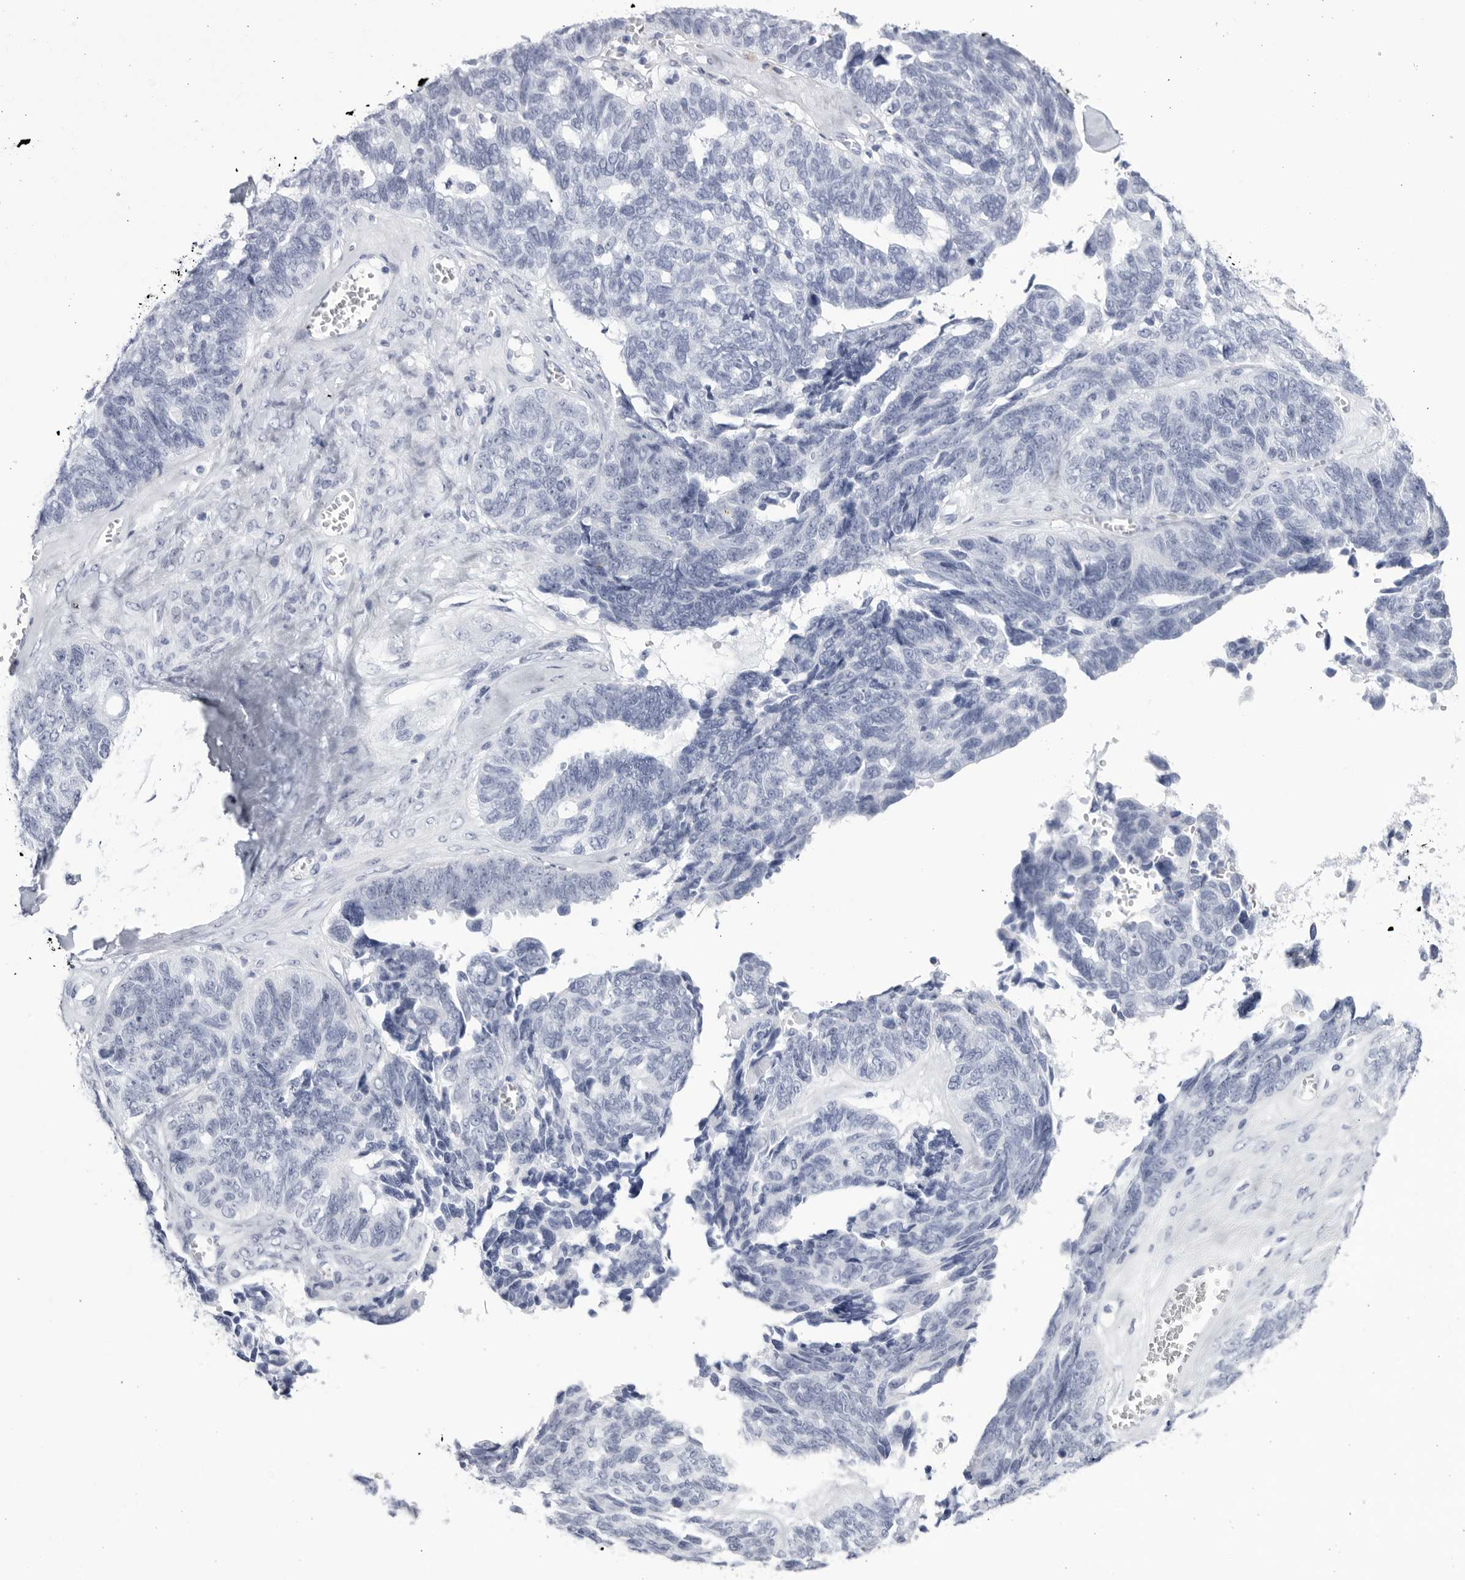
{"staining": {"intensity": "negative", "quantity": "none", "location": "none"}, "tissue": "ovarian cancer", "cell_type": "Tumor cells", "image_type": "cancer", "snomed": [{"axis": "morphology", "description": "Cystadenocarcinoma, serous, NOS"}, {"axis": "topography", "description": "Ovary"}], "caption": "Tumor cells show no significant protein expression in ovarian serous cystadenocarcinoma.", "gene": "CCDC181", "patient": {"sex": "female", "age": 79}}